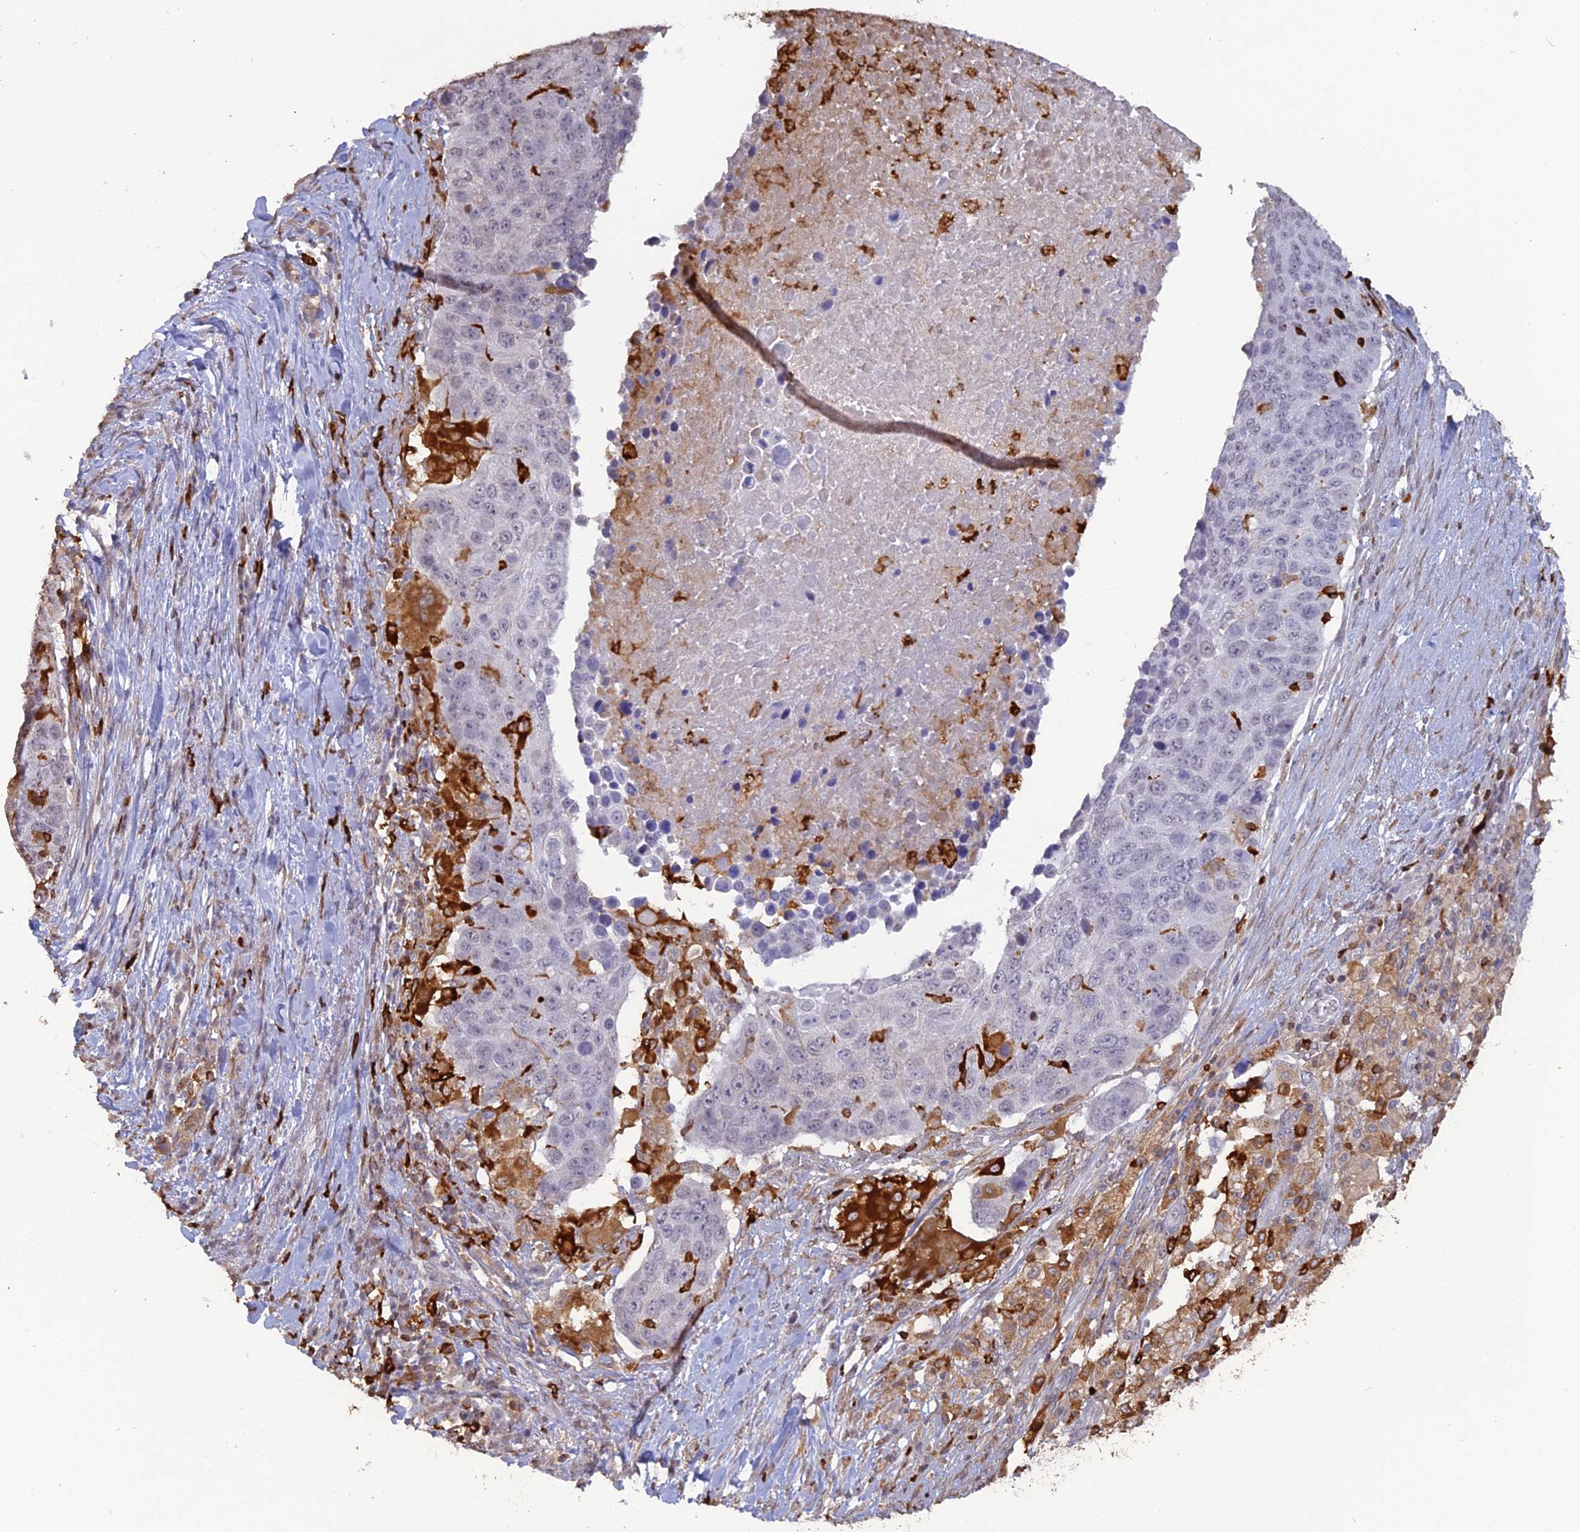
{"staining": {"intensity": "negative", "quantity": "none", "location": "none"}, "tissue": "lung cancer", "cell_type": "Tumor cells", "image_type": "cancer", "snomed": [{"axis": "morphology", "description": "Normal tissue, NOS"}, {"axis": "morphology", "description": "Squamous cell carcinoma, NOS"}, {"axis": "topography", "description": "Lymph node"}, {"axis": "topography", "description": "Lung"}], "caption": "Immunohistochemical staining of lung cancer demonstrates no significant positivity in tumor cells.", "gene": "APOBR", "patient": {"sex": "male", "age": 66}}